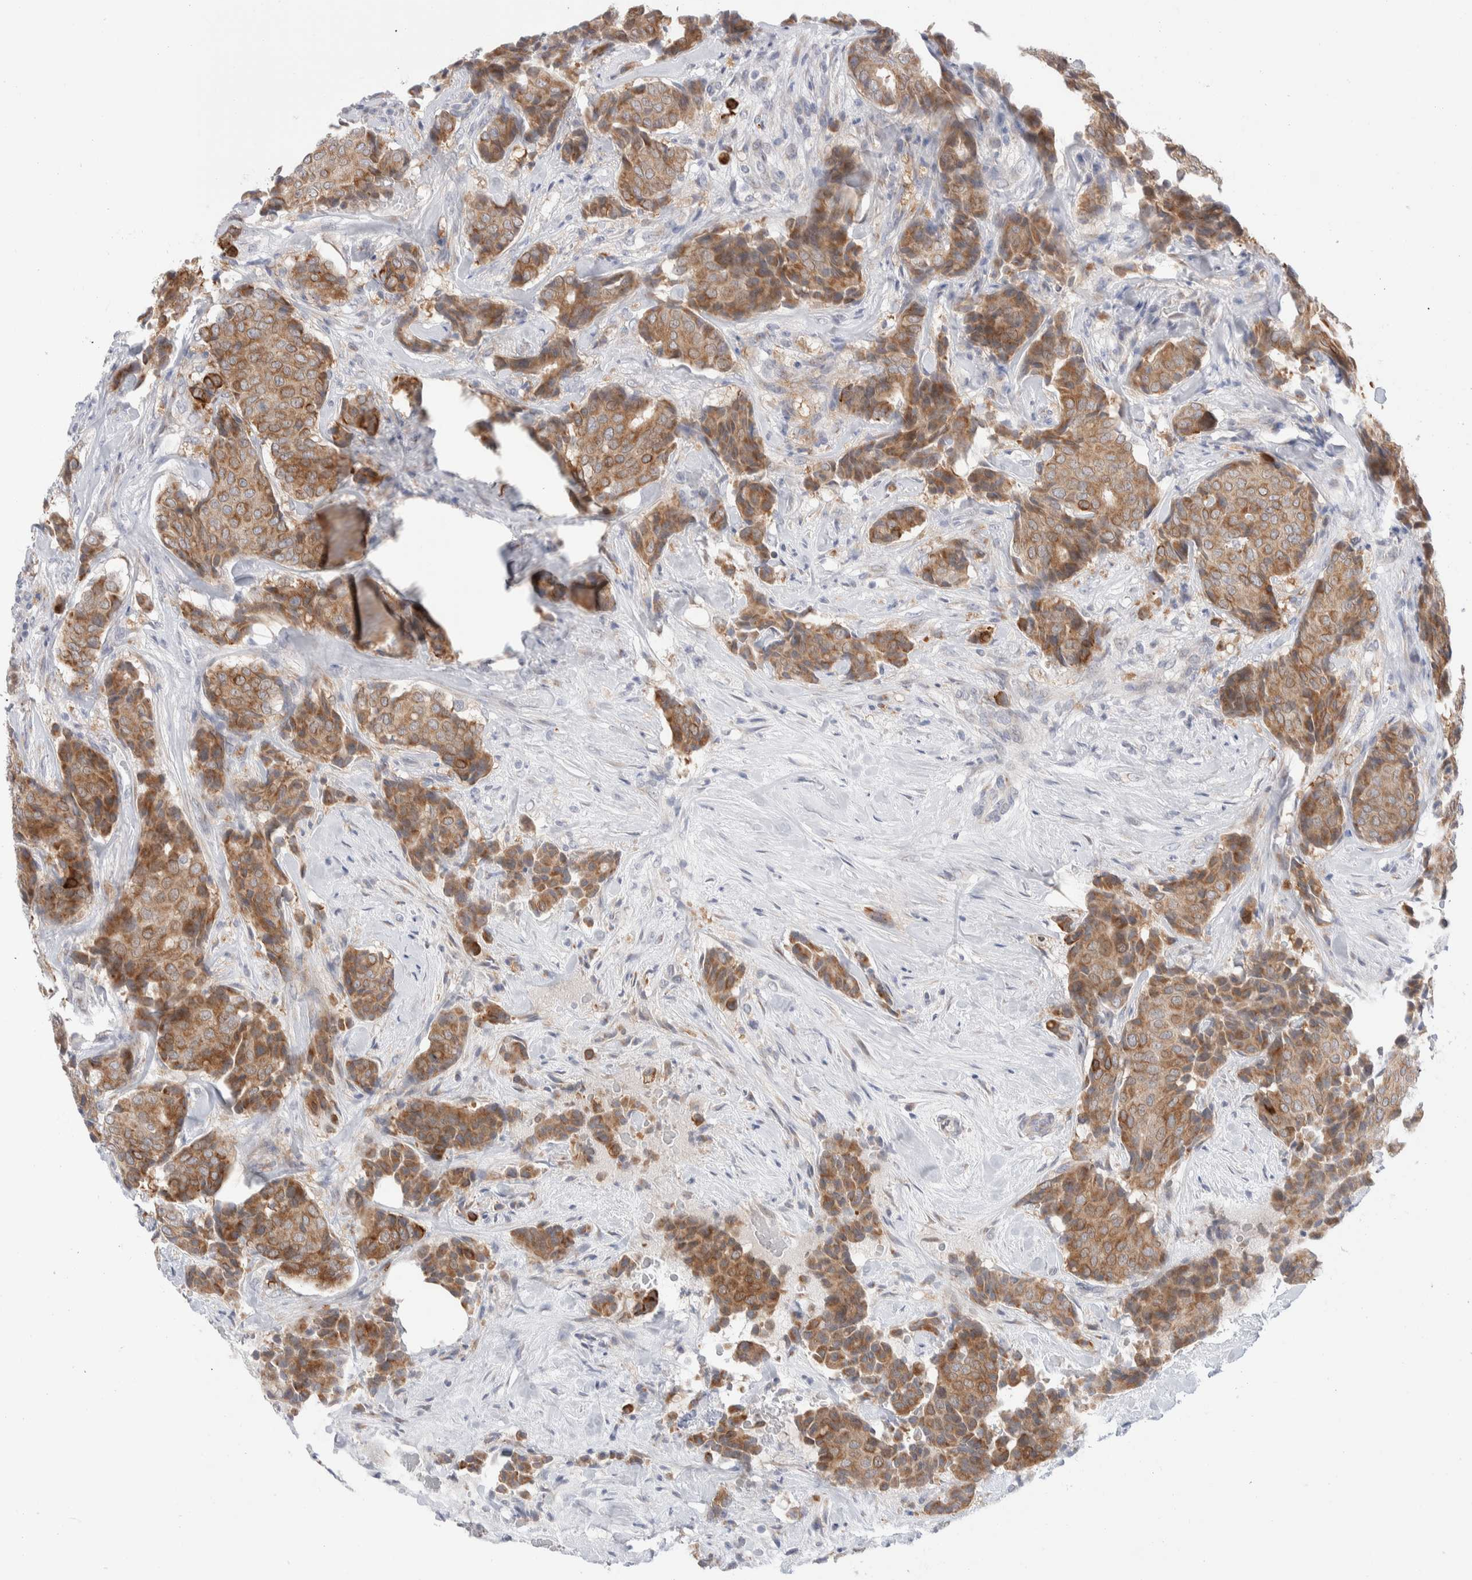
{"staining": {"intensity": "moderate", "quantity": ">75%", "location": "cytoplasmic/membranous"}, "tissue": "breast cancer", "cell_type": "Tumor cells", "image_type": "cancer", "snomed": [{"axis": "morphology", "description": "Duct carcinoma"}, {"axis": "topography", "description": "Breast"}], "caption": "A micrograph showing moderate cytoplasmic/membranous expression in approximately >75% of tumor cells in breast cancer (intraductal carcinoma), as visualized by brown immunohistochemical staining.", "gene": "C1orf112", "patient": {"sex": "female", "age": 75}}